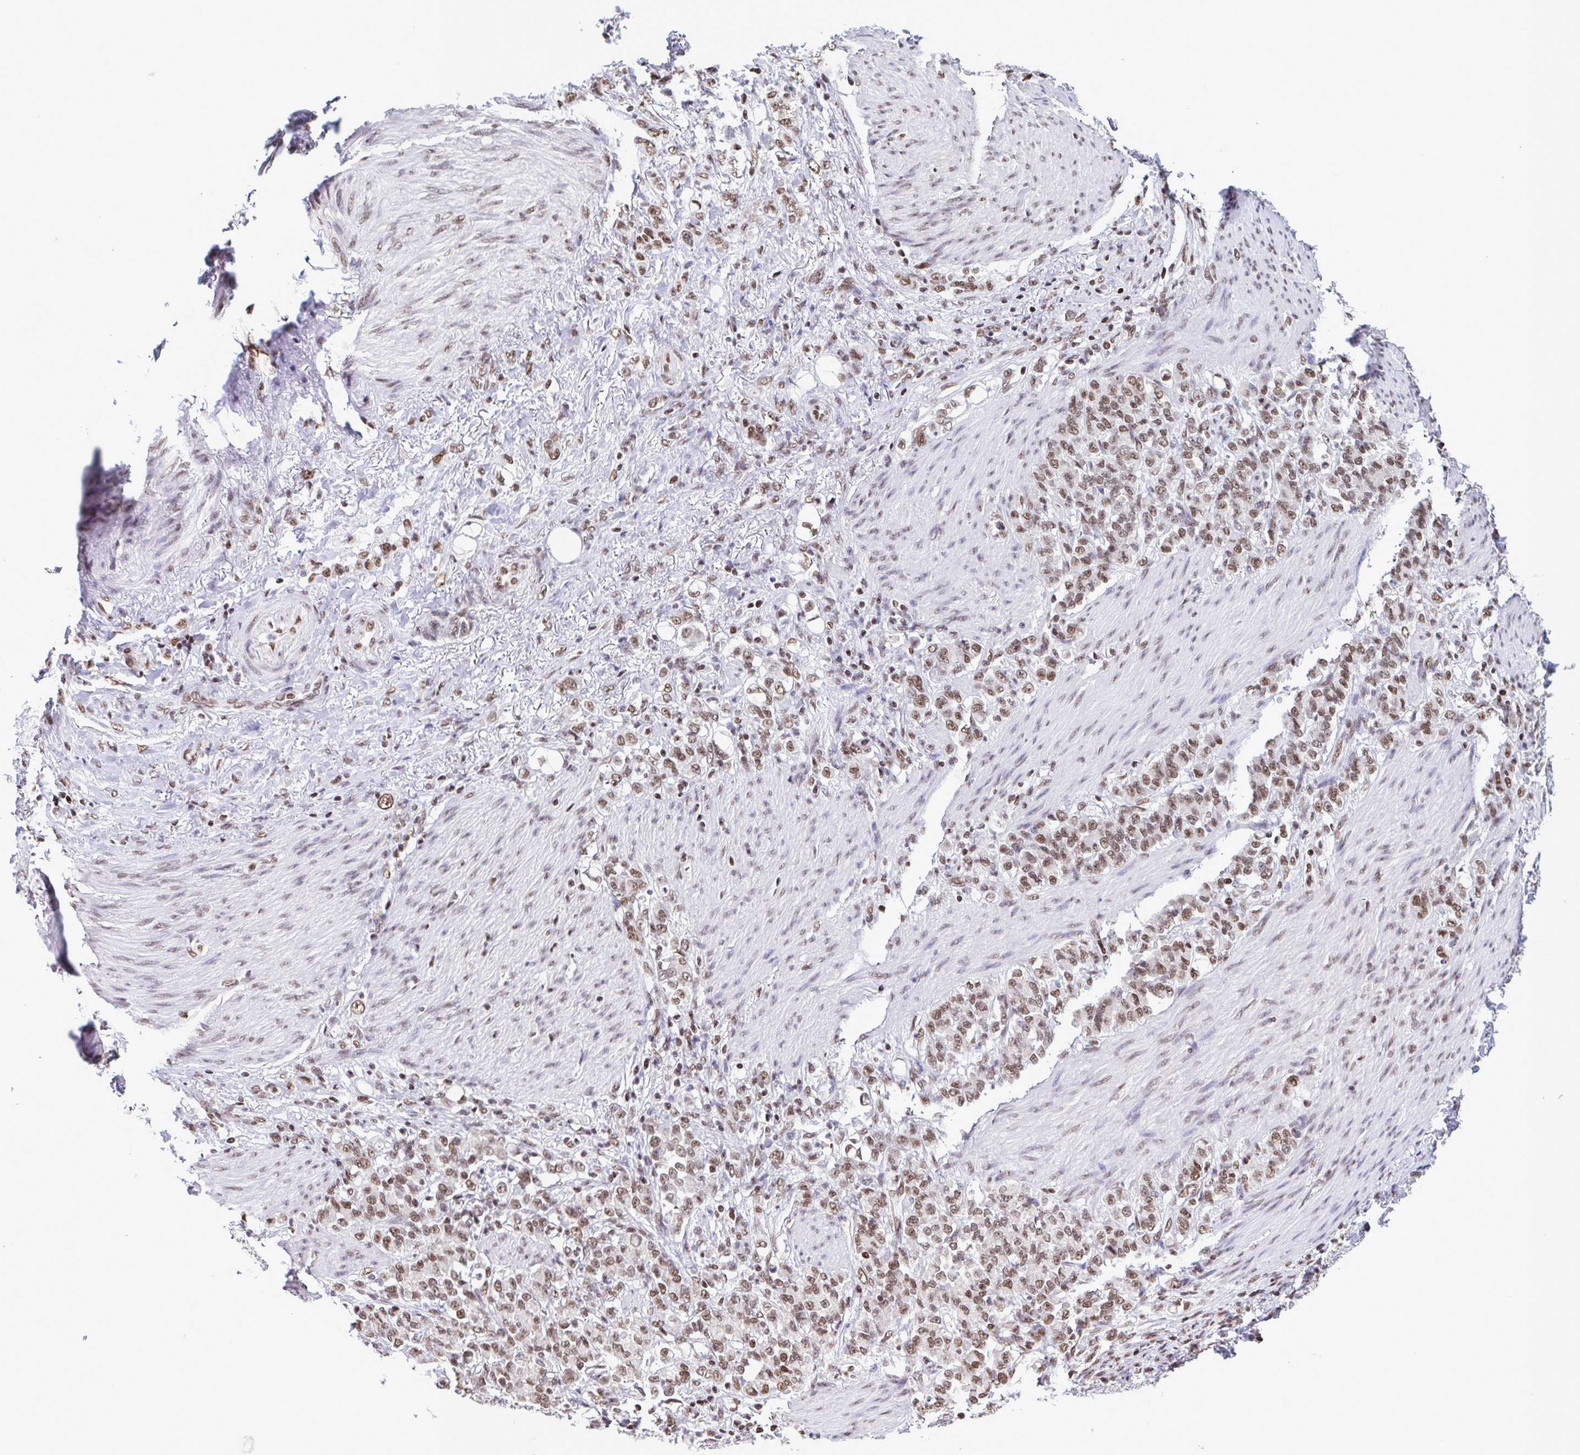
{"staining": {"intensity": "moderate", "quantity": ">75%", "location": "nuclear"}, "tissue": "stomach cancer", "cell_type": "Tumor cells", "image_type": "cancer", "snomed": [{"axis": "morphology", "description": "Adenocarcinoma, NOS"}, {"axis": "topography", "description": "Stomach"}], "caption": "Stomach cancer stained for a protein shows moderate nuclear positivity in tumor cells.", "gene": "TIMM21", "patient": {"sex": "female", "age": 79}}